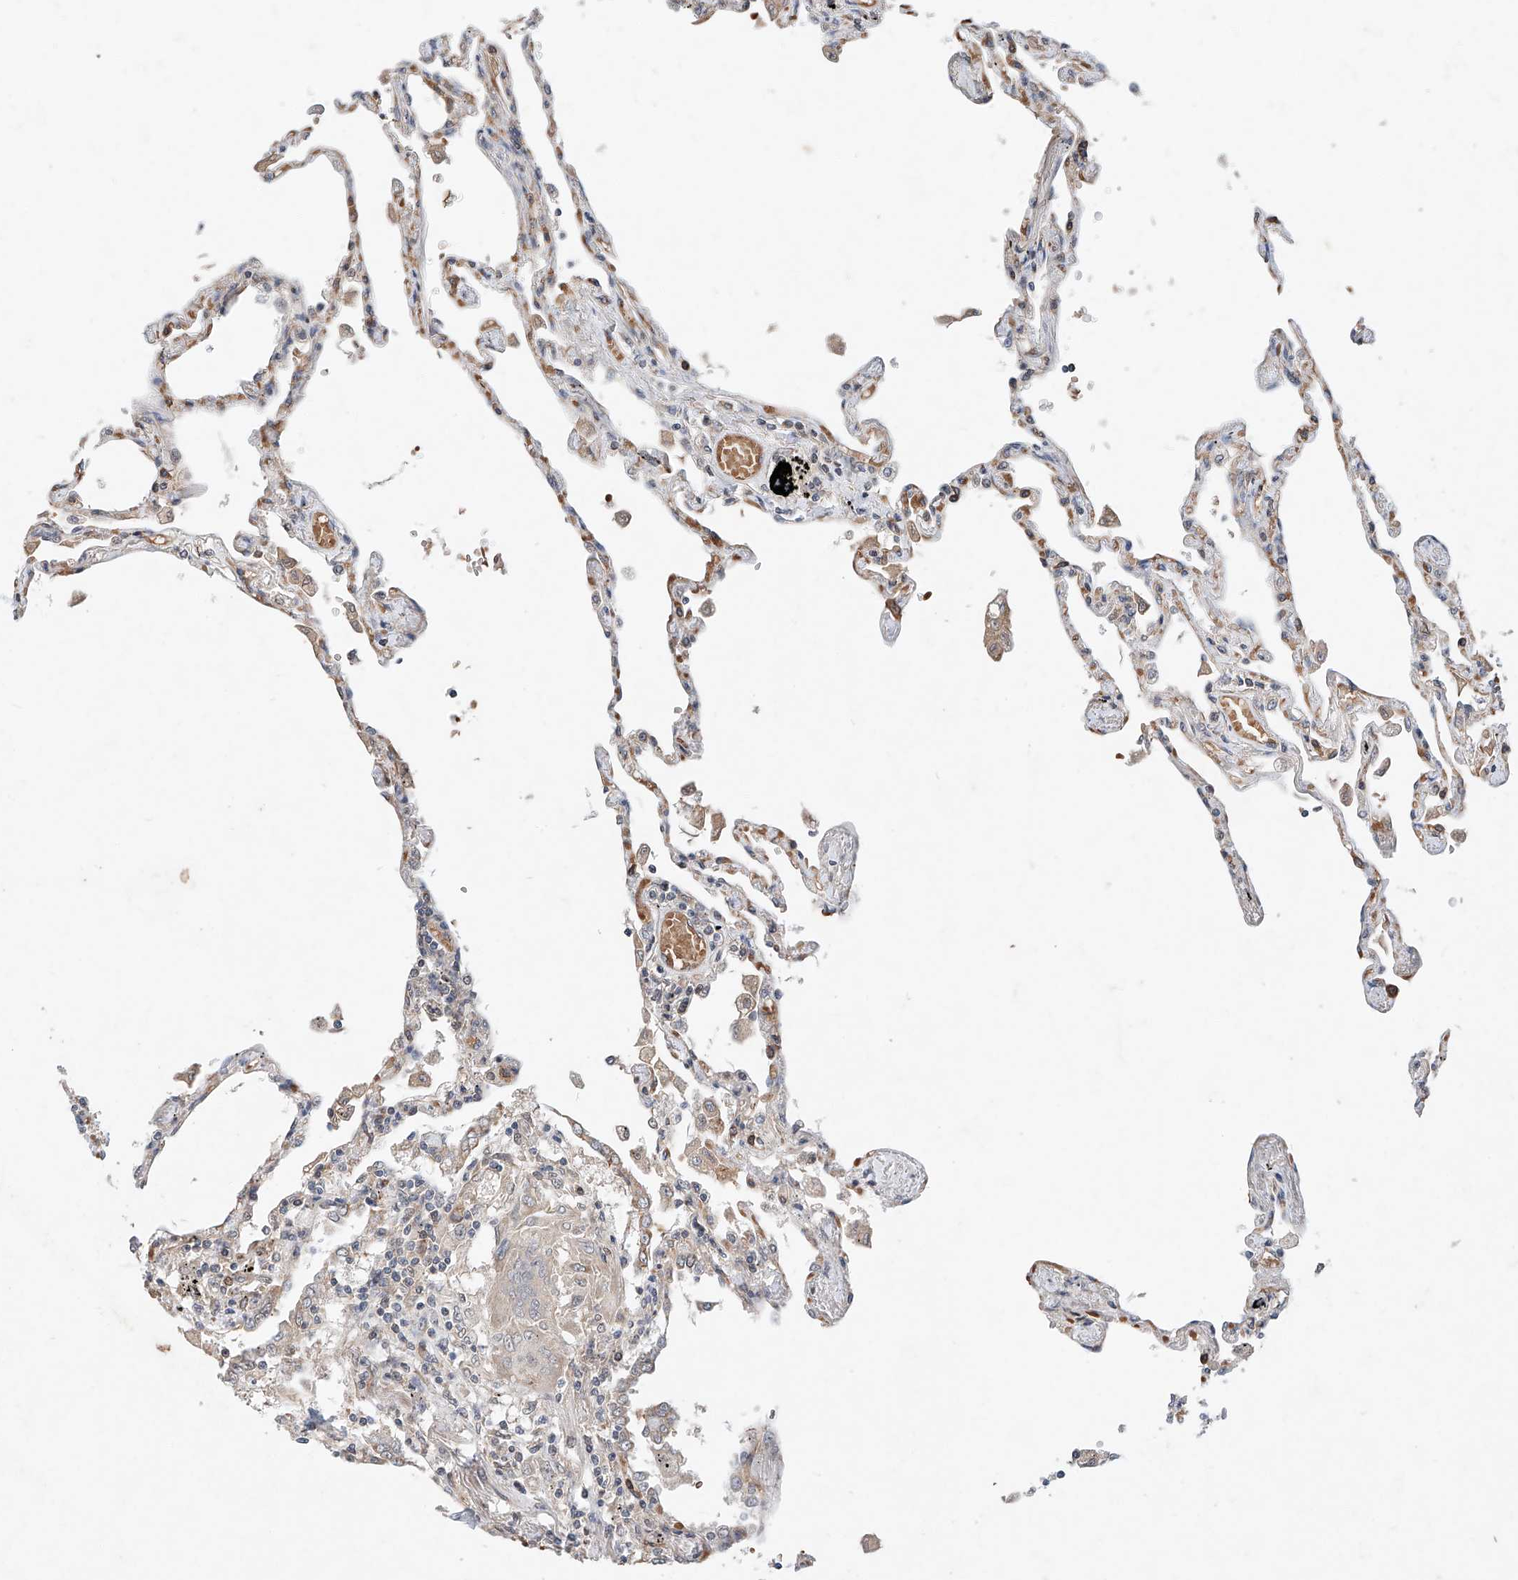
{"staining": {"intensity": "weak", "quantity": "<25%", "location": "cytoplasmic/membranous"}, "tissue": "lung", "cell_type": "Alveolar cells", "image_type": "normal", "snomed": [{"axis": "morphology", "description": "Normal tissue, NOS"}, {"axis": "topography", "description": "Lung"}], "caption": "Protein analysis of benign lung shows no significant positivity in alveolar cells. The staining was performed using DAB (3,3'-diaminobenzidine) to visualize the protein expression in brown, while the nuclei were stained in blue with hematoxylin (Magnification: 20x).", "gene": "FASTK", "patient": {"sex": "female", "age": 67}}